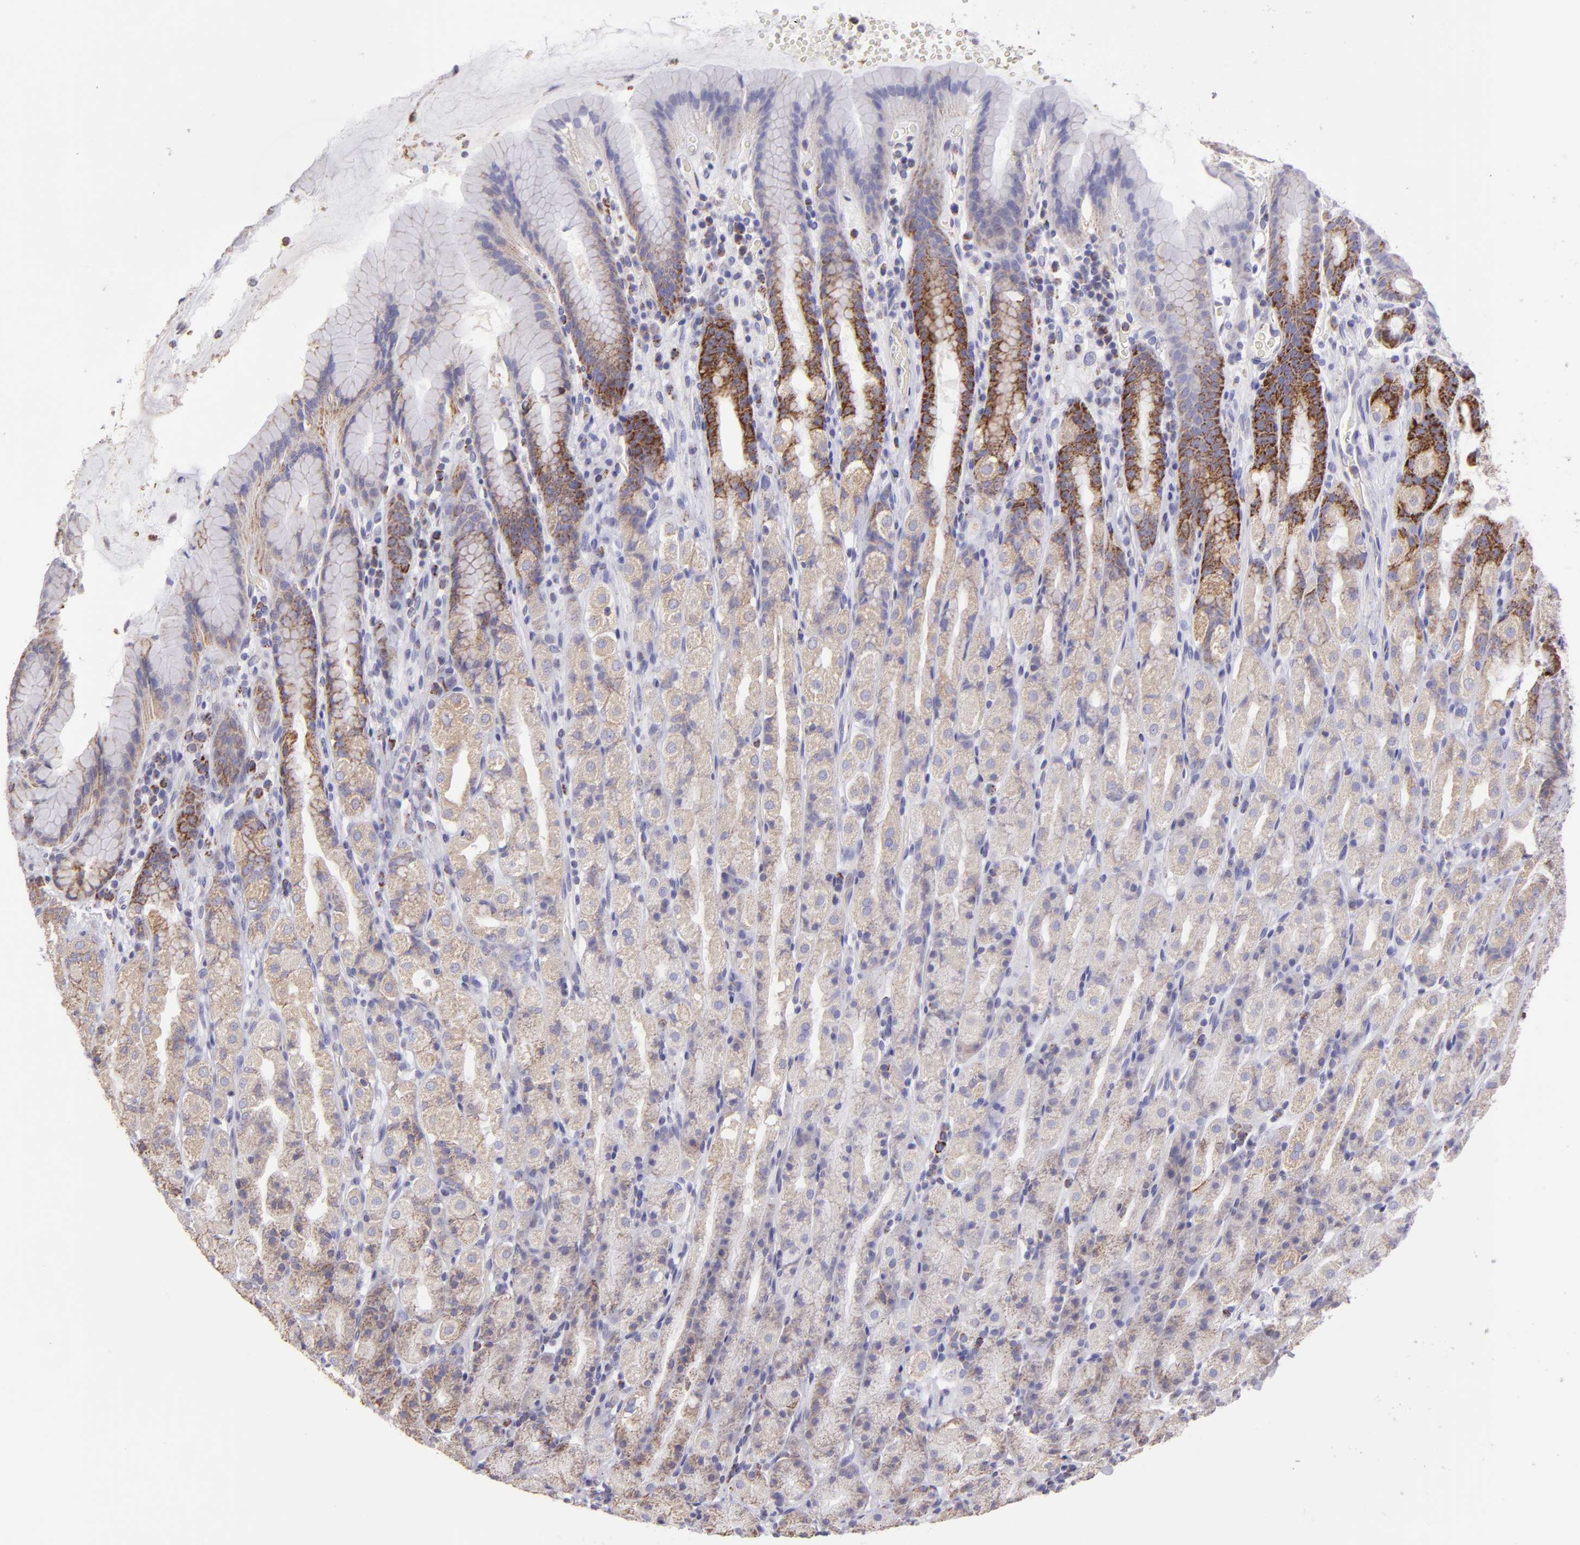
{"staining": {"intensity": "moderate", "quantity": "25%-75%", "location": "cytoplasmic/membranous"}, "tissue": "stomach", "cell_type": "Glandular cells", "image_type": "normal", "snomed": [{"axis": "morphology", "description": "Normal tissue, NOS"}, {"axis": "topography", "description": "Stomach, upper"}], "caption": "Immunohistochemistry of unremarkable stomach exhibits medium levels of moderate cytoplasmic/membranous expression in about 25%-75% of glandular cells.", "gene": "HSPD1", "patient": {"sex": "male", "age": 68}}